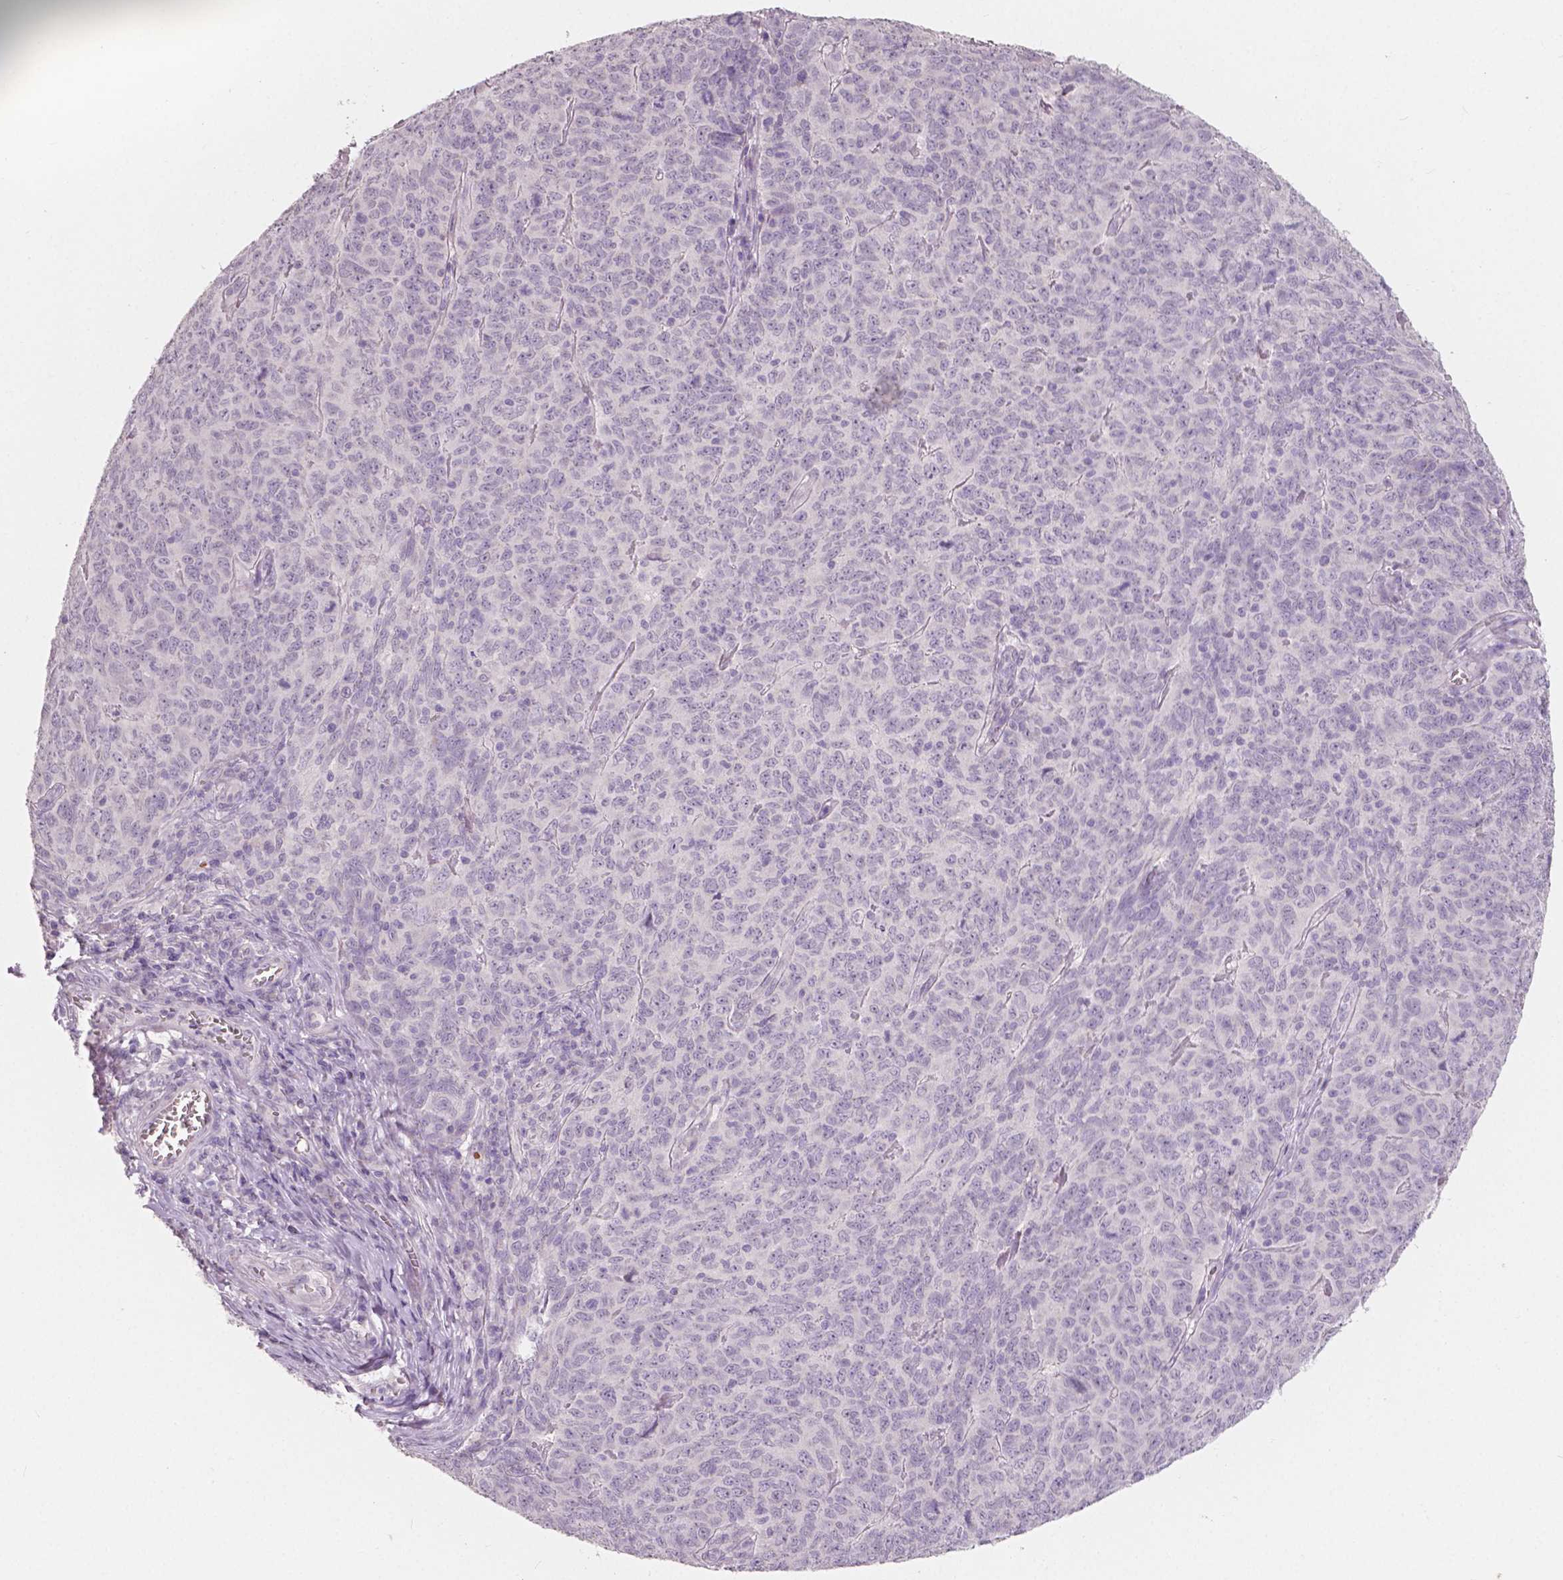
{"staining": {"intensity": "negative", "quantity": "none", "location": "none"}, "tissue": "skin cancer", "cell_type": "Tumor cells", "image_type": "cancer", "snomed": [{"axis": "morphology", "description": "Squamous cell carcinoma, NOS"}, {"axis": "topography", "description": "Skin"}, {"axis": "topography", "description": "Anal"}], "caption": "Tumor cells show no significant staining in skin cancer (squamous cell carcinoma).", "gene": "APOA4", "patient": {"sex": "female", "age": 51}}